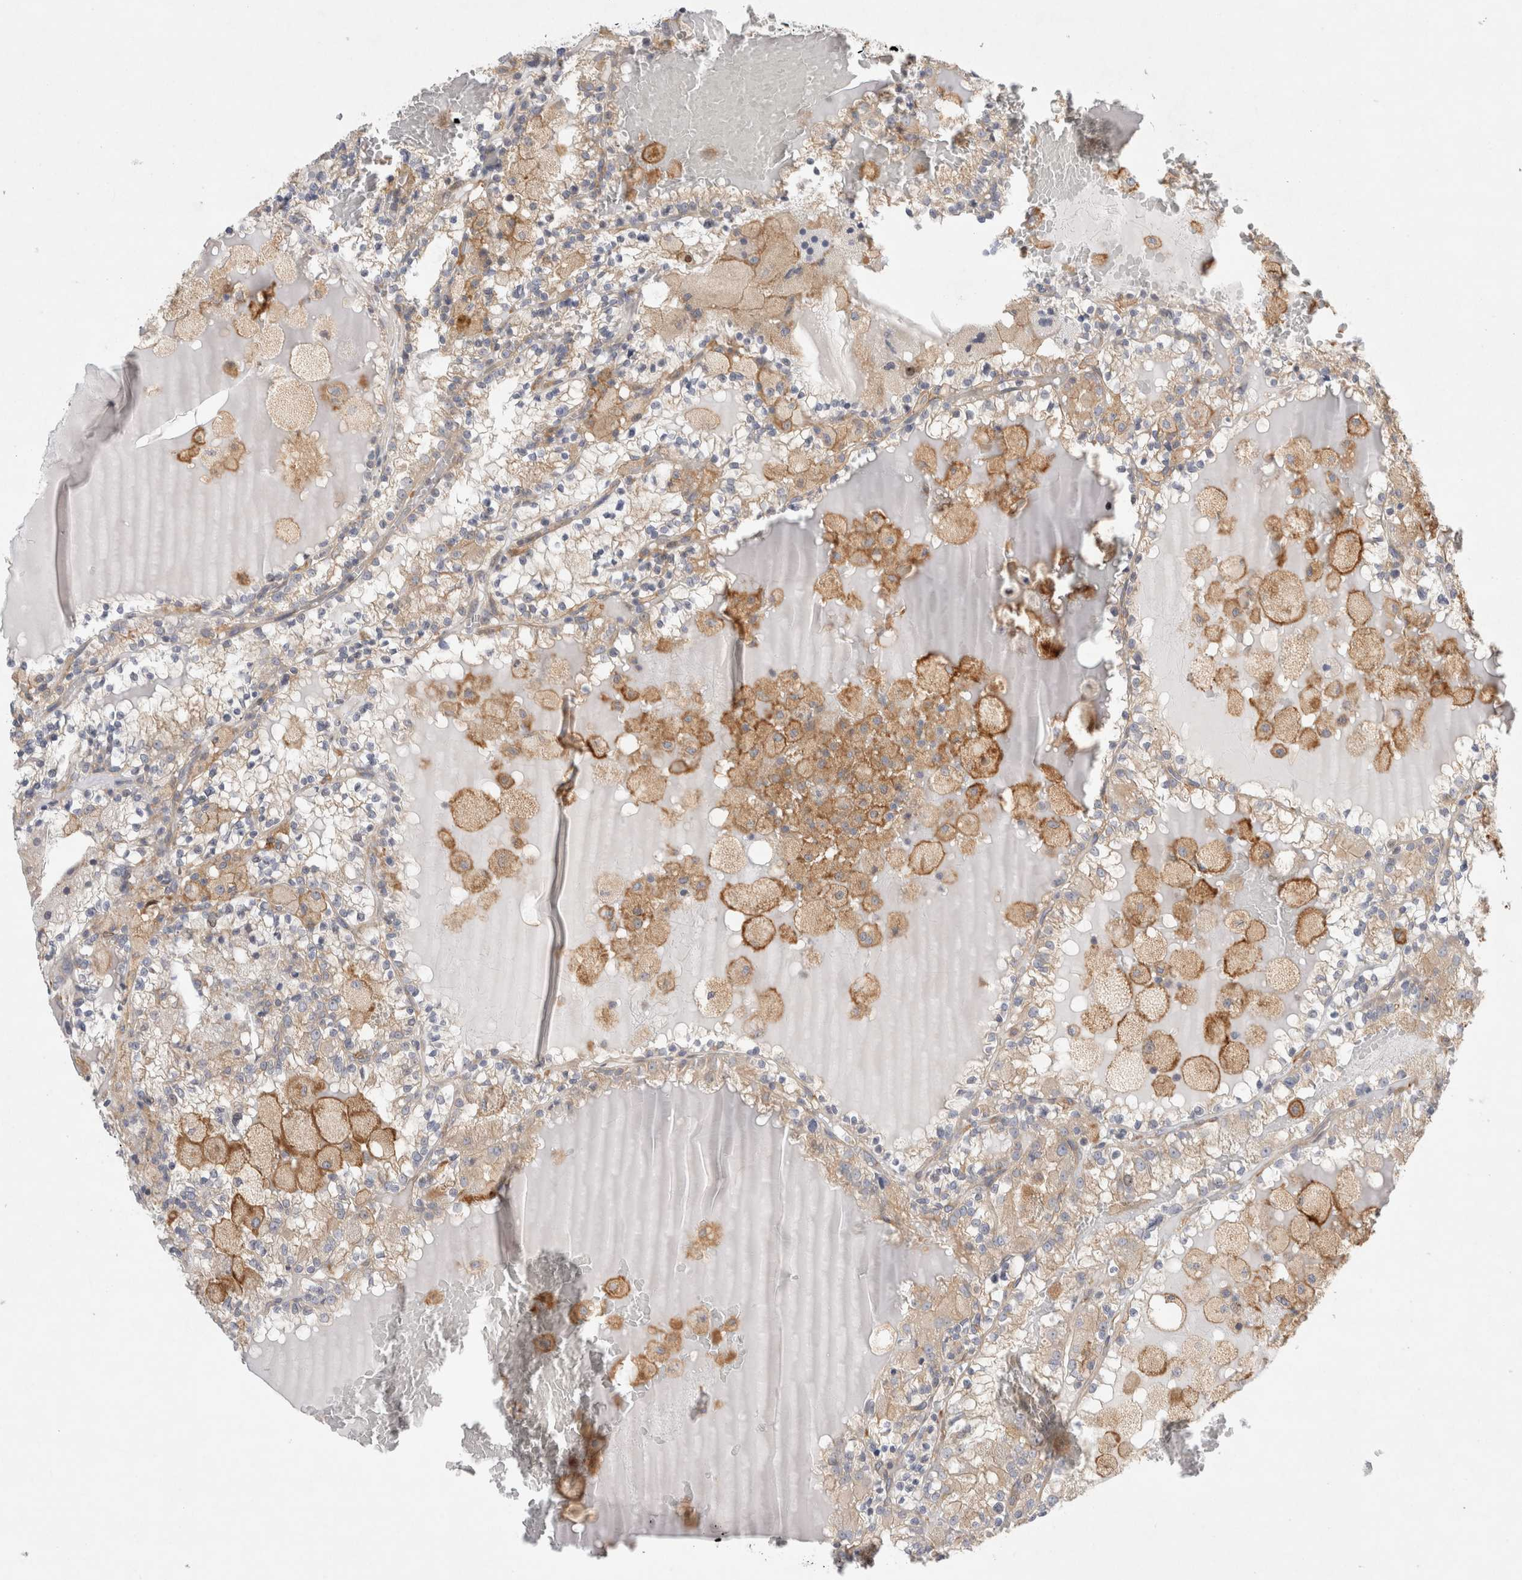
{"staining": {"intensity": "negative", "quantity": "none", "location": "none"}, "tissue": "renal cancer", "cell_type": "Tumor cells", "image_type": "cancer", "snomed": [{"axis": "morphology", "description": "Adenocarcinoma, NOS"}, {"axis": "topography", "description": "Kidney"}], "caption": "The image shows no significant positivity in tumor cells of adenocarcinoma (renal).", "gene": "CDCA7L", "patient": {"sex": "female", "age": 56}}